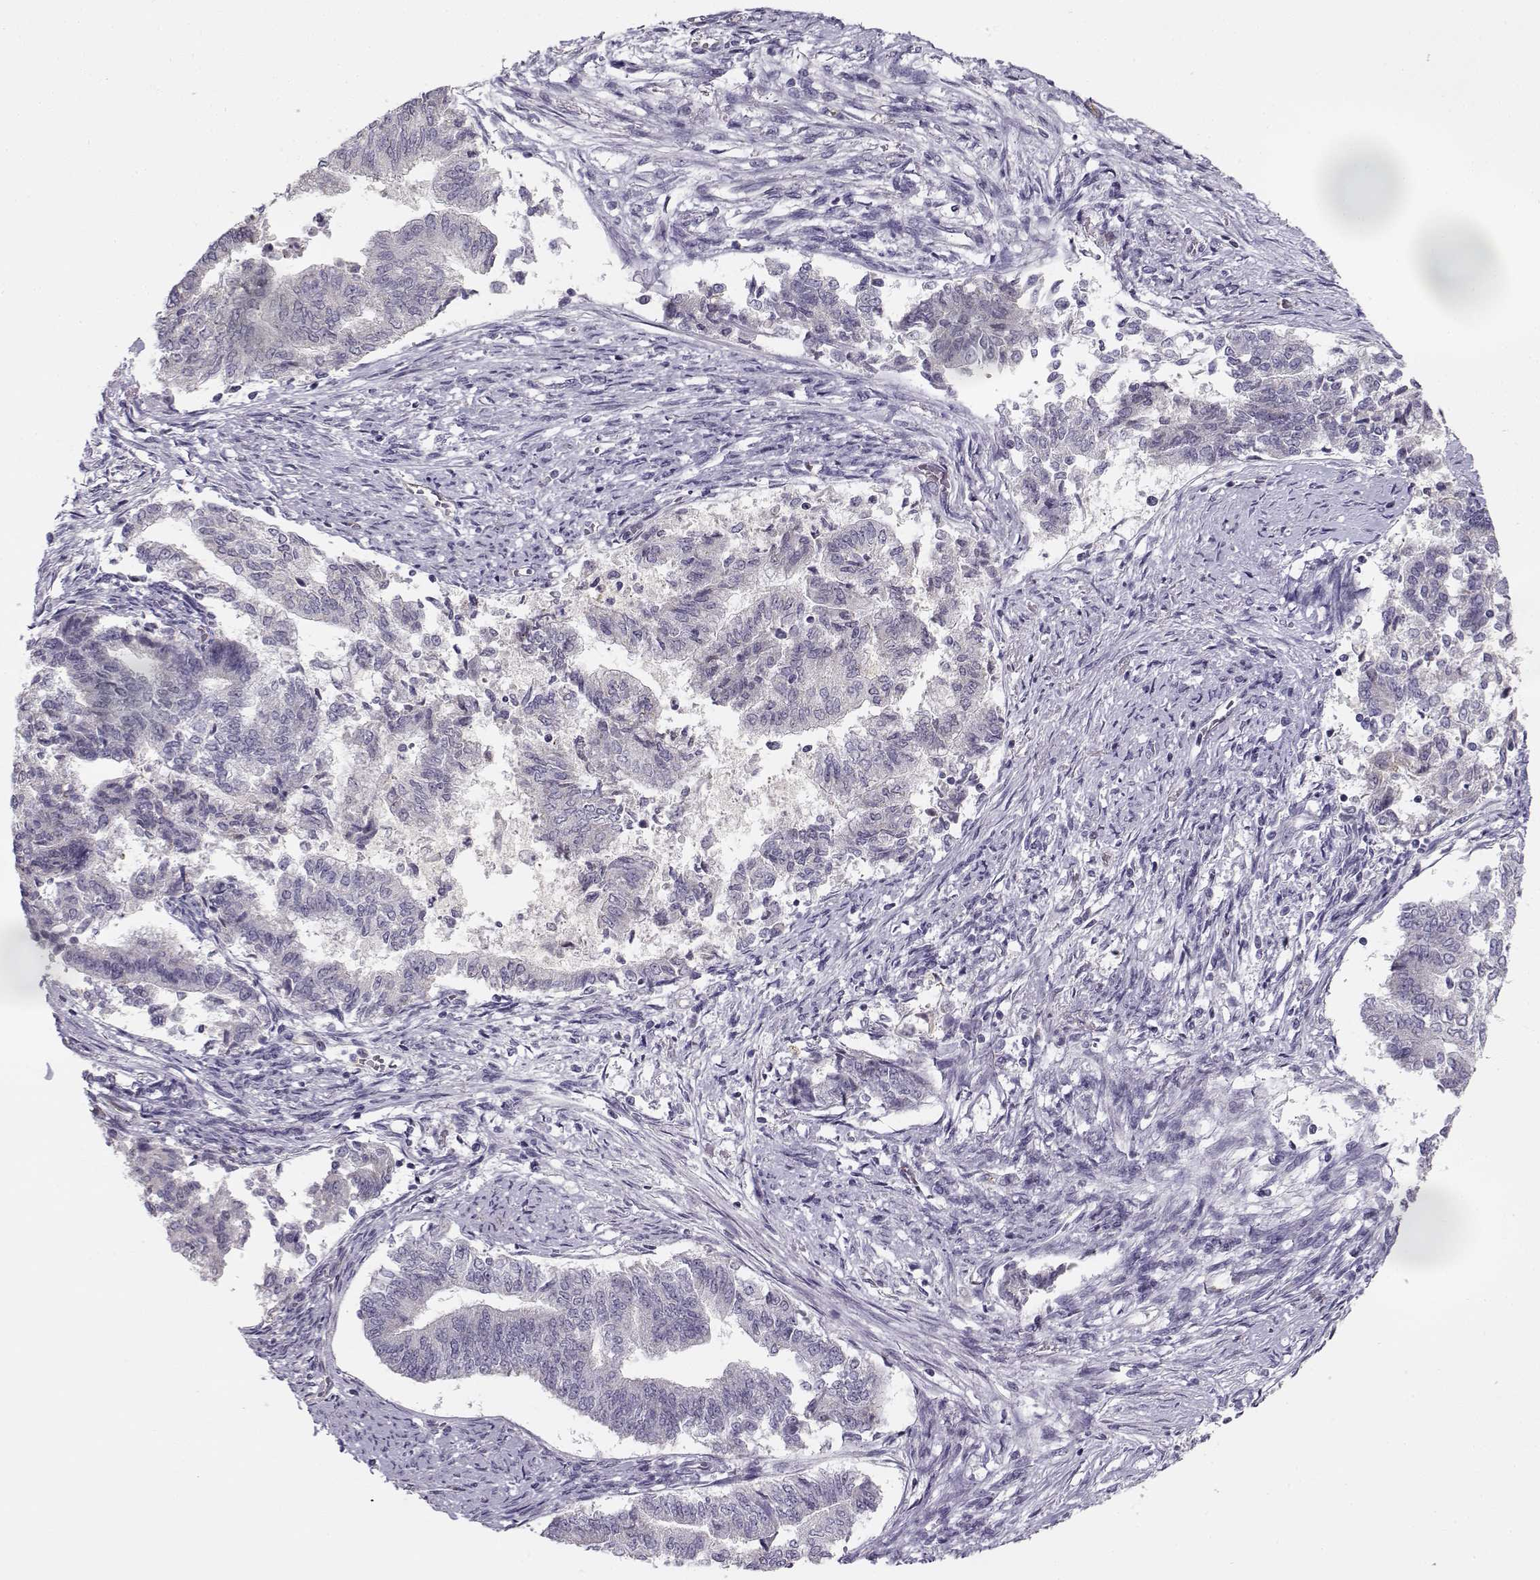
{"staining": {"intensity": "negative", "quantity": "none", "location": "none"}, "tissue": "endometrial cancer", "cell_type": "Tumor cells", "image_type": "cancer", "snomed": [{"axis": "morphology", "description": "Adenocarcinoma, NOS"}, {"axis": "topography", "description": "Endometrium"}], "caption": "Immunohistochemical staining of human adenocarcinoma (endometrial) reveals no significant expression in tumor cells.", "gene": "DDX25", "patient": {"sex": "female", "age": 65}}